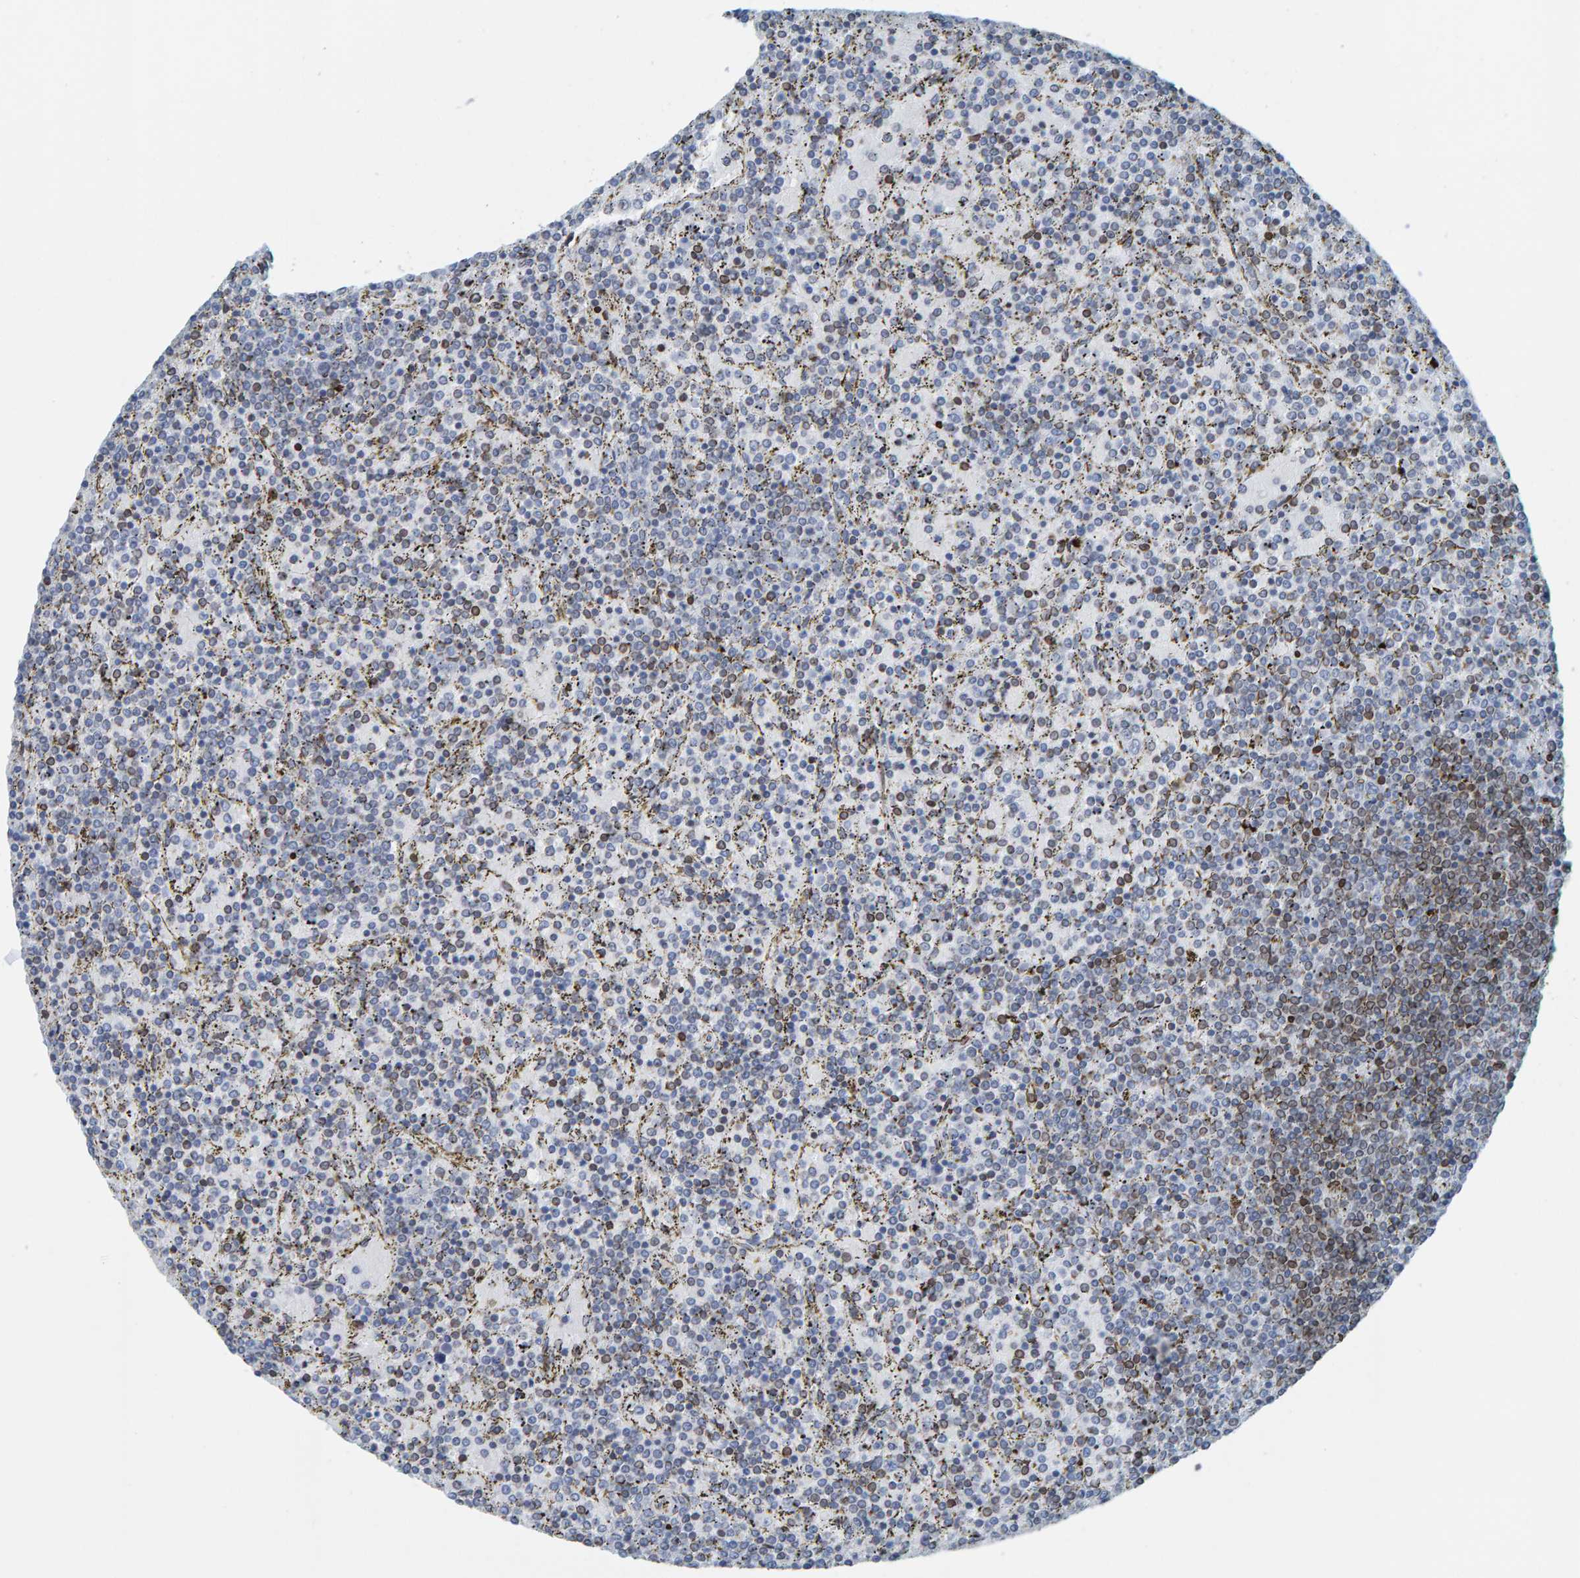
{"staining": {"intensity": "moderate", "quantity": "<25%", "location": "cytoplasmic/membranous,nuclear"}, "tissue": "lymphoma", "cell_type": "Tumor cells", "image_type": "cancer", "snomed": [{"axis": "morphology", "description": "Malignant lymphoma, non-Hodgkin's type, Low grade"}, {"axis": "topography", "description": "Spleen"}], "caption": "Immunohistochemistry of malignant lymphoma, non-Hodgkin's type (low-grade) displays low levels of moderate cytoplasmic/membranous and nuclear positivity in about <25% of tumor cells.", "gene": "LMNB2", "patient": {"sex": "female", "age": 77}}